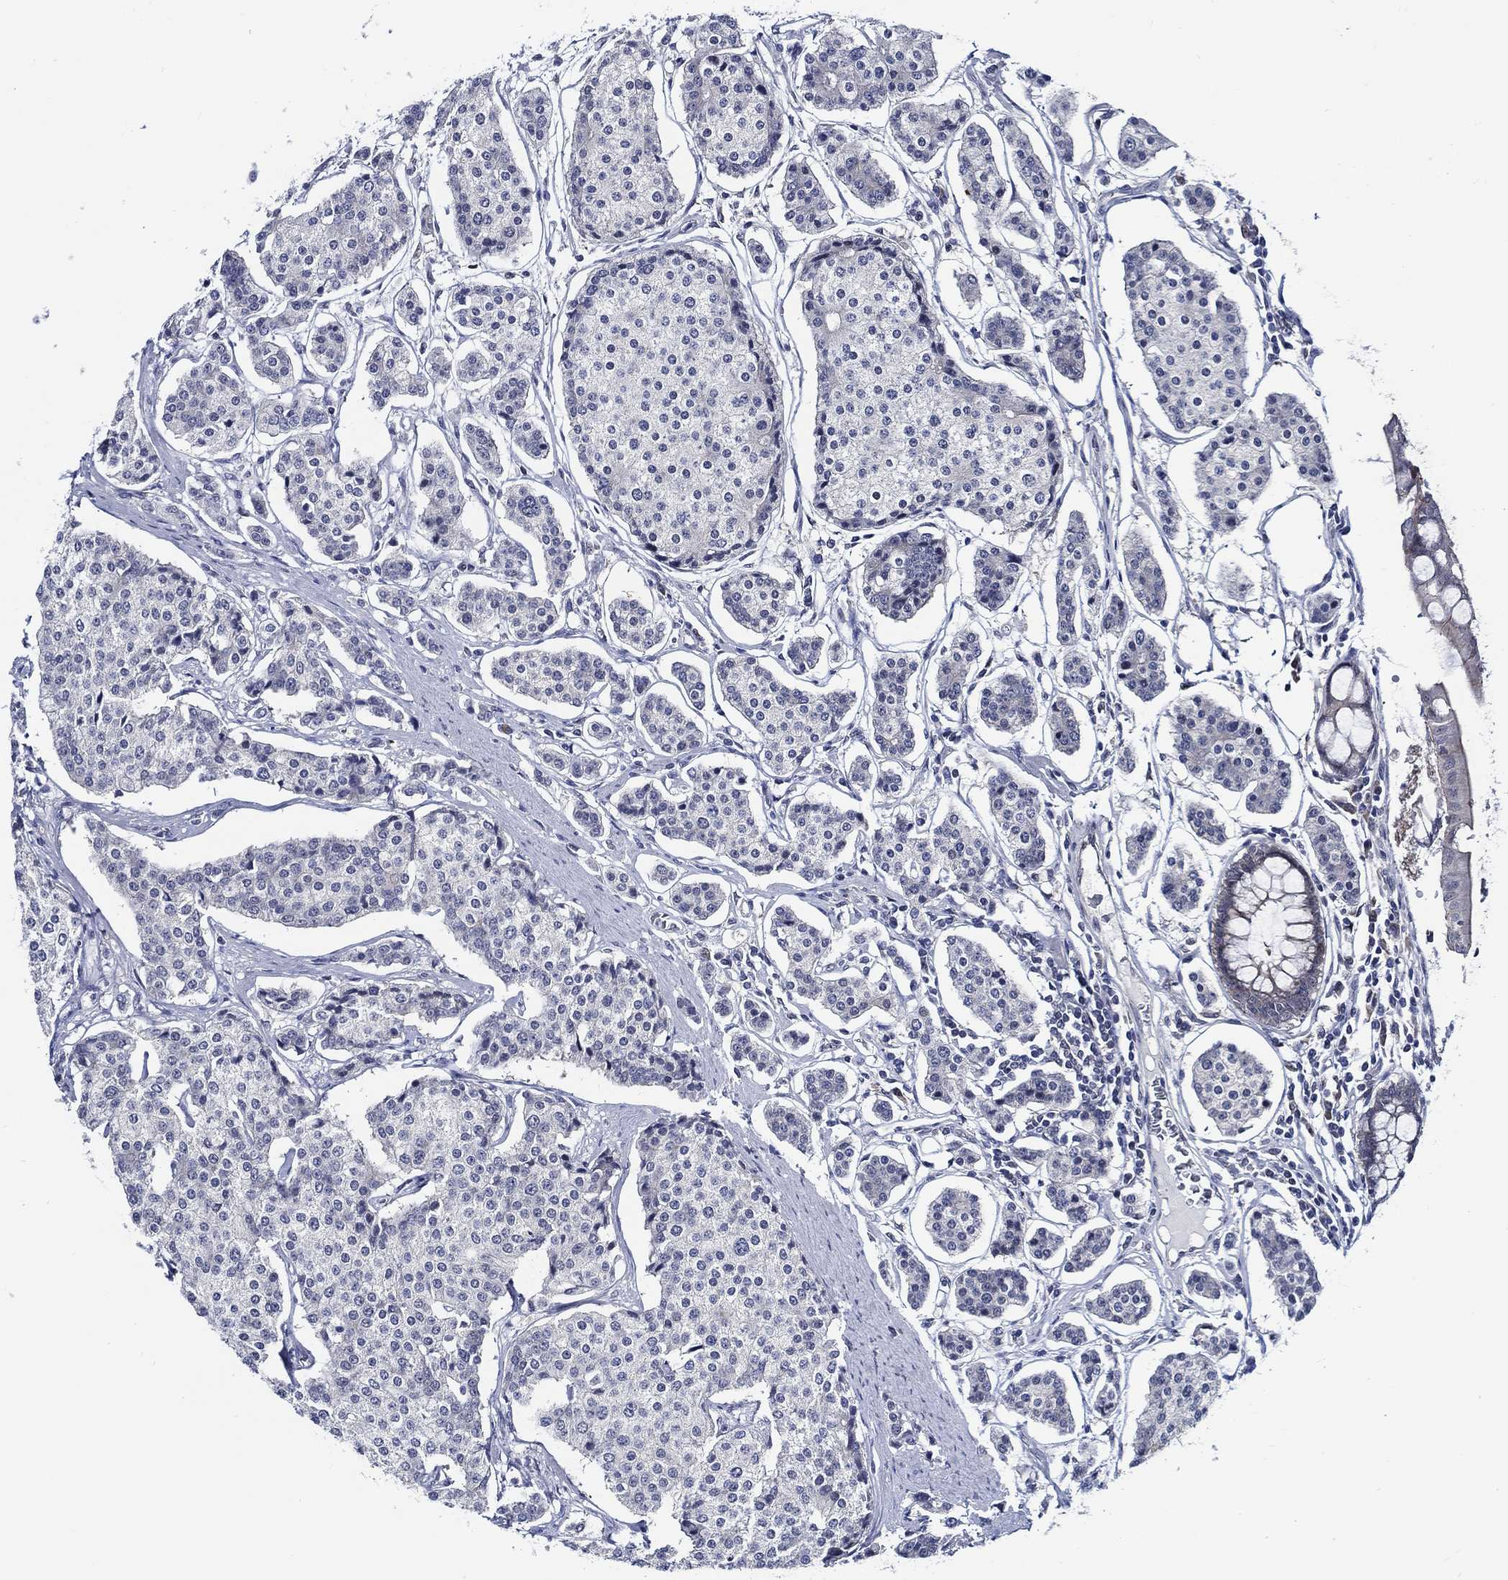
{"staining": {"intensity": "negative", "quantity": "none", "location": "none"}, "tissue": "carcinoid", "cell_type": "Tumor cells", "image_type": "cancer", "snomed": [{"axis": "morphology", "description": "Carcinoid, malignant, NOS"}, {"axis": "topography", "description": "Small intestine"}], "caption": "The image exhibits no staining of tumor cells in malignant carcinoid.", "gene": "C8orf48", "patient": {"sex": "female", "age": 65}}